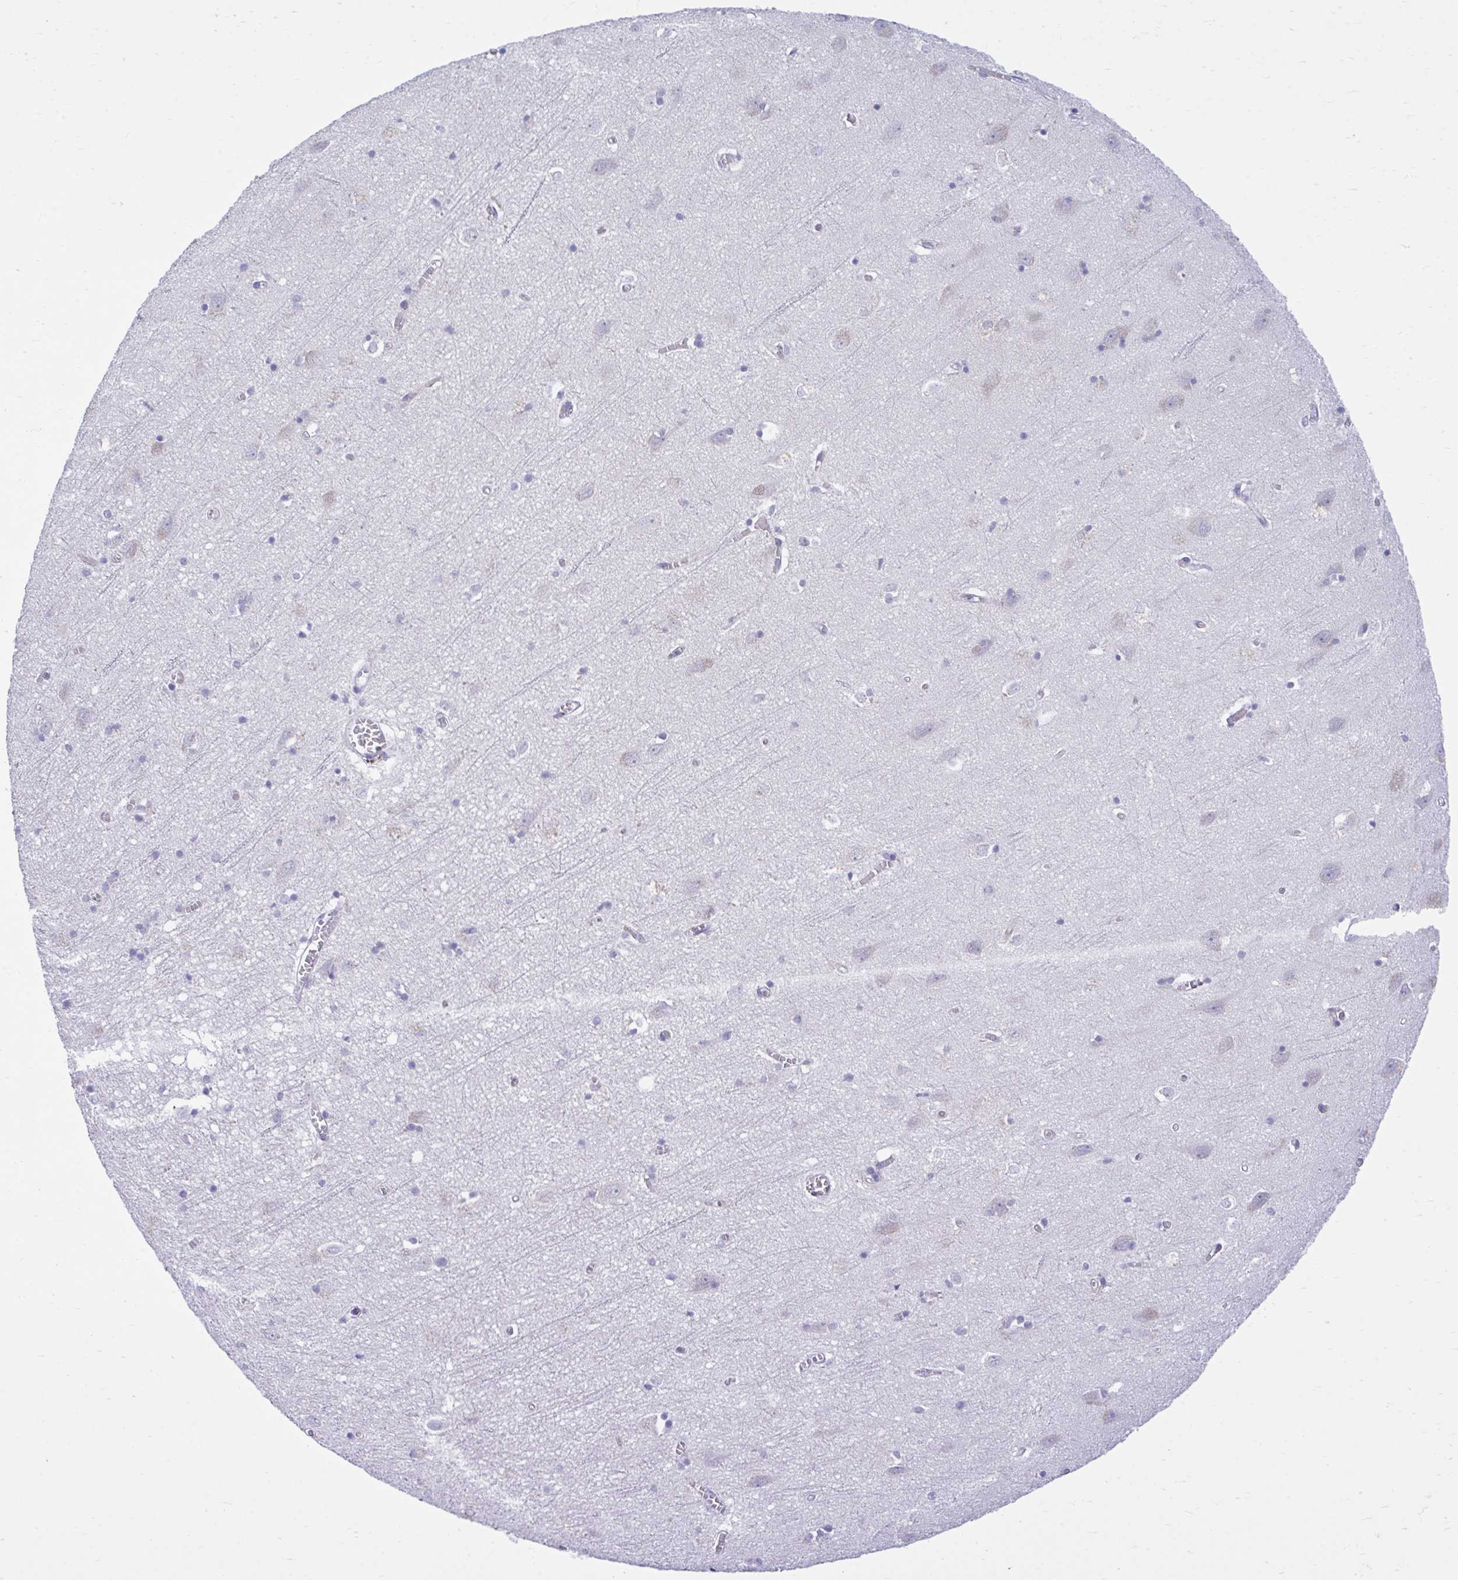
{"staining": {"intensity": "negative", "quantity": "none", "location": "none"}, "tissue": "cerebral cortex", "cell_type": "Endothelial cells", "image_type": "normal", "snomed": [{"axis": "morphology", "description": "Normal tissue, NOS"}, {"axis": "topography", "description": "Cerebral cortex"}], "caption": "High magnification brightfield microscopy of unremarkable cerebral cortex stained with DAB (brown) and counterstained with hematoxylin (blue): endothelial cells show no significant staining. (DAB (3,3'-diaminobenzidine) IHC, high magnification).", "gene": "MED9", "patient": {"sex": "male", "age": 70}}